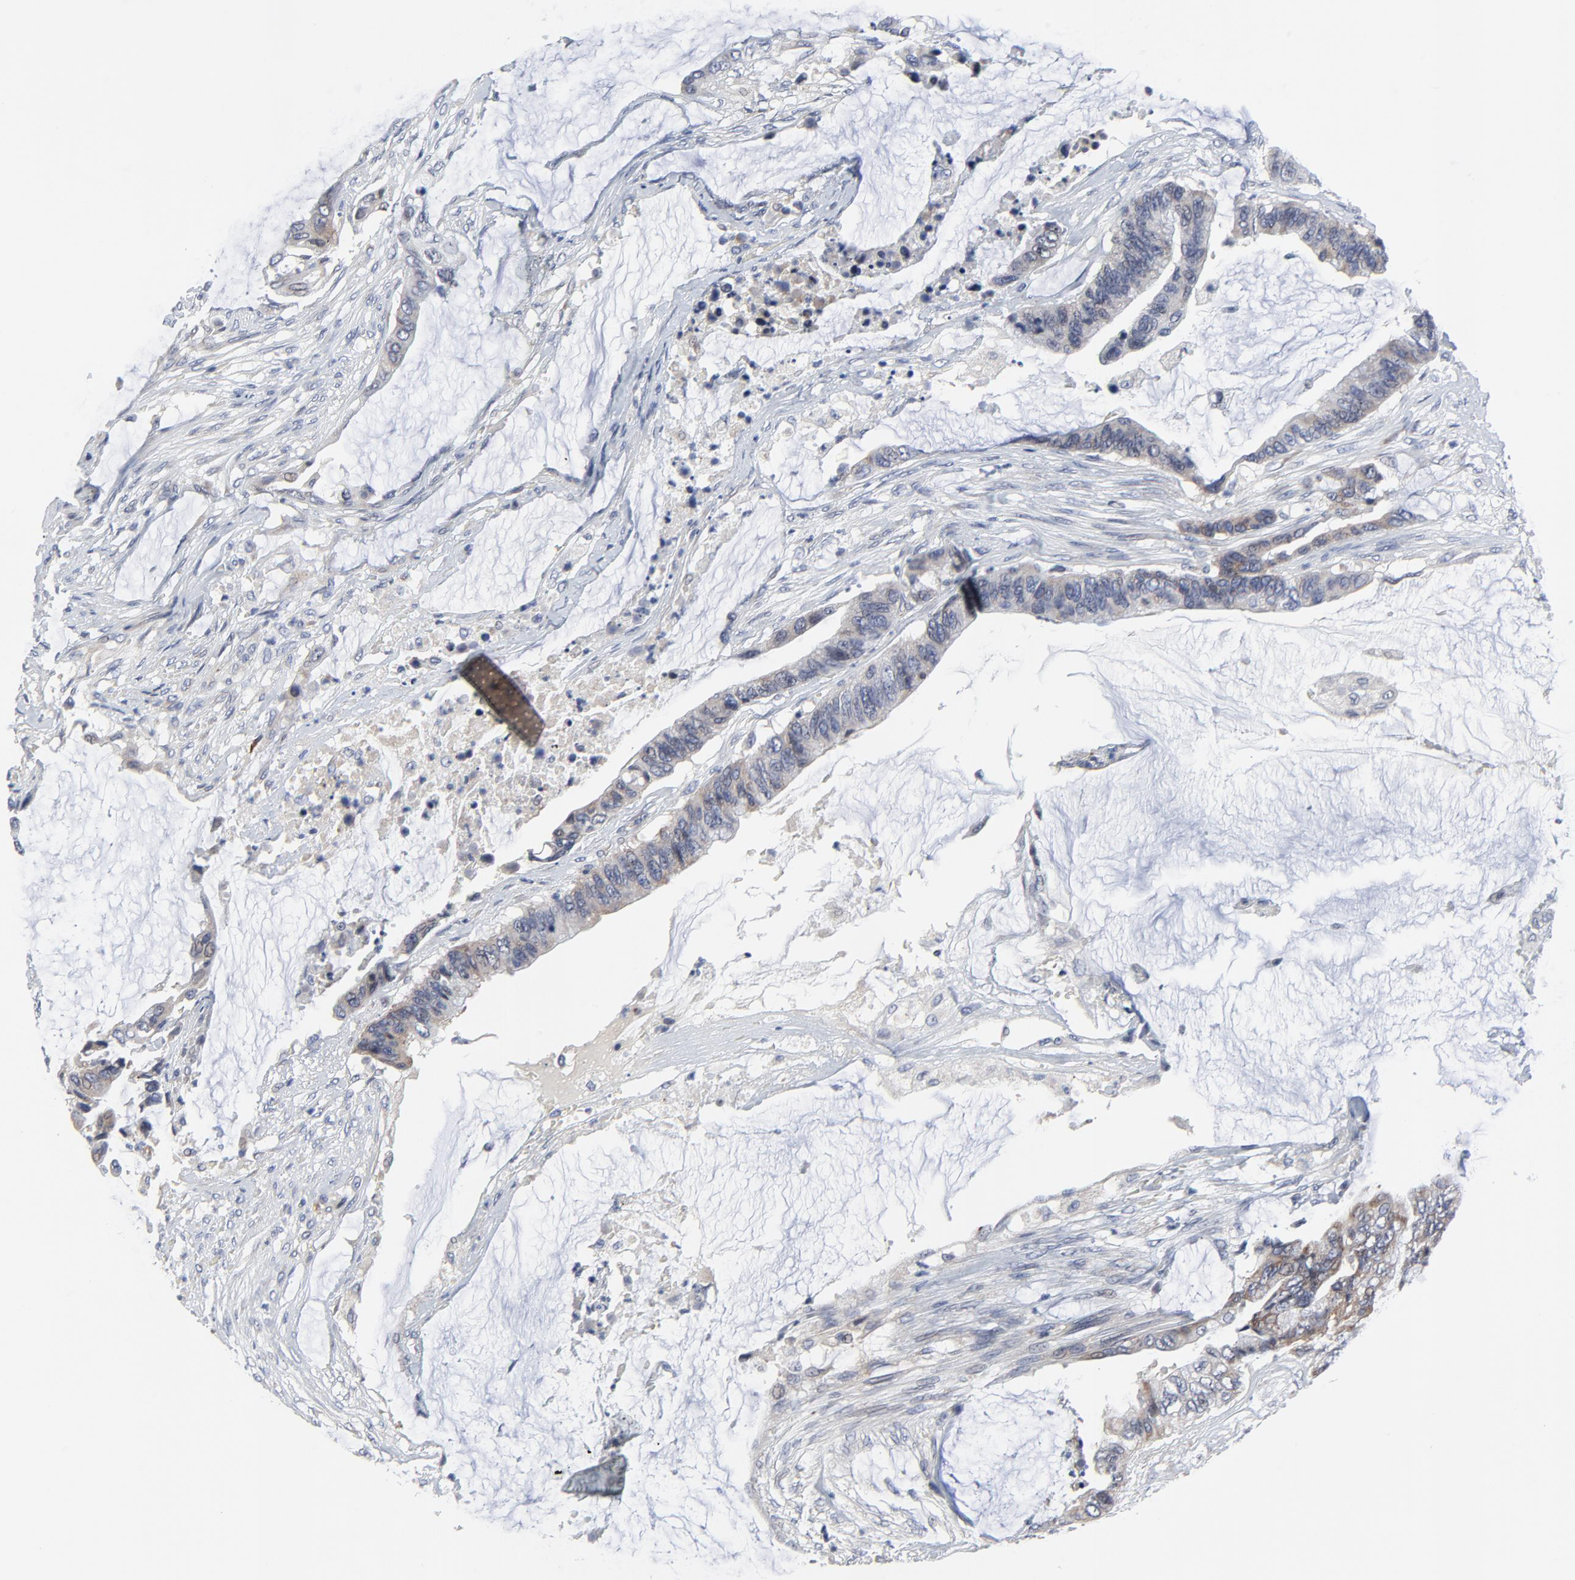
{"staining": {"intensity": "weak", "quantity": "25%-75%", "location": "cytoplasmic/membranous"}, "tissue": "colorectal cancer", "cell_type": "Tumor cells", "image_type": "cancer", "snomed": [{"axis": "morphology", "description": "Adenocarcinoma, NOS"}, {"axis": "topography", "description": "Rectum"}], "caption": "Protein staining exhibits weak cytoplasmic/membranous positivity in about 25%-75% of tumor cells in colorectal cancer. (DAB (3,3'-diaminobenzidine) IHC with brightfield microscopy, high magnification).", "gene": "NLGN3", "patient": {"sex": "female", "age": 59}}